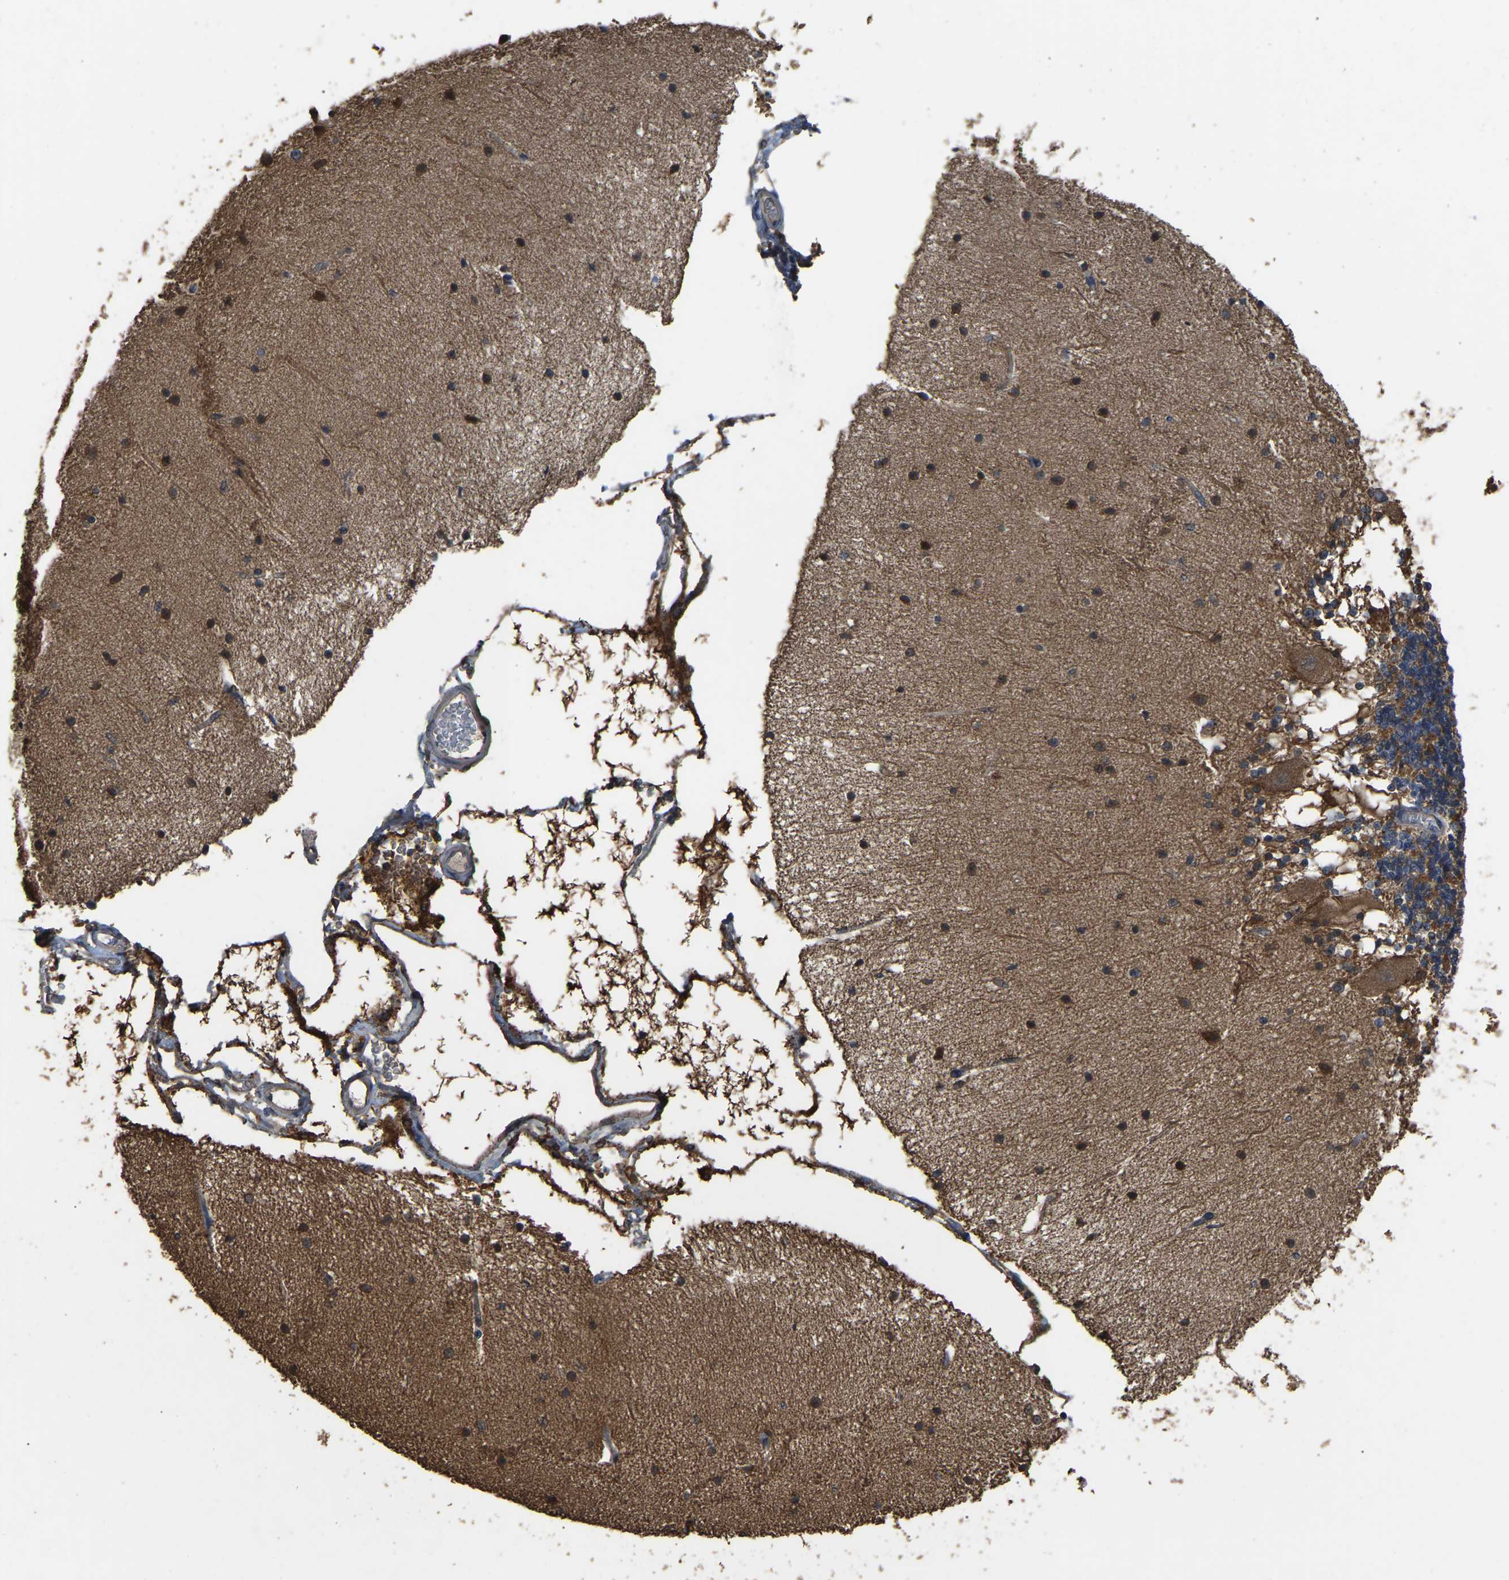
{"staining": {"intensity": "moderate", "quantity": "25%-75%", "location": "cytoplasmic/membranous"}, "tissue": "cerebellum", "cell_type": "Cells in granular layer", "image_type": "normal", "snomed": [{"axis": "morphology", "description": "Normal tissue, NOS"}, {"axis": "topography", "description": "Cerebellum"}], "caption": "Moderate cytoplasmic/membranous staining is appreciated in approximately 25%-75% of cells in granular layer in unremarkable cerebellum.", "gene": "FHIT", "patient": {"sex": "female", "age": 54}}